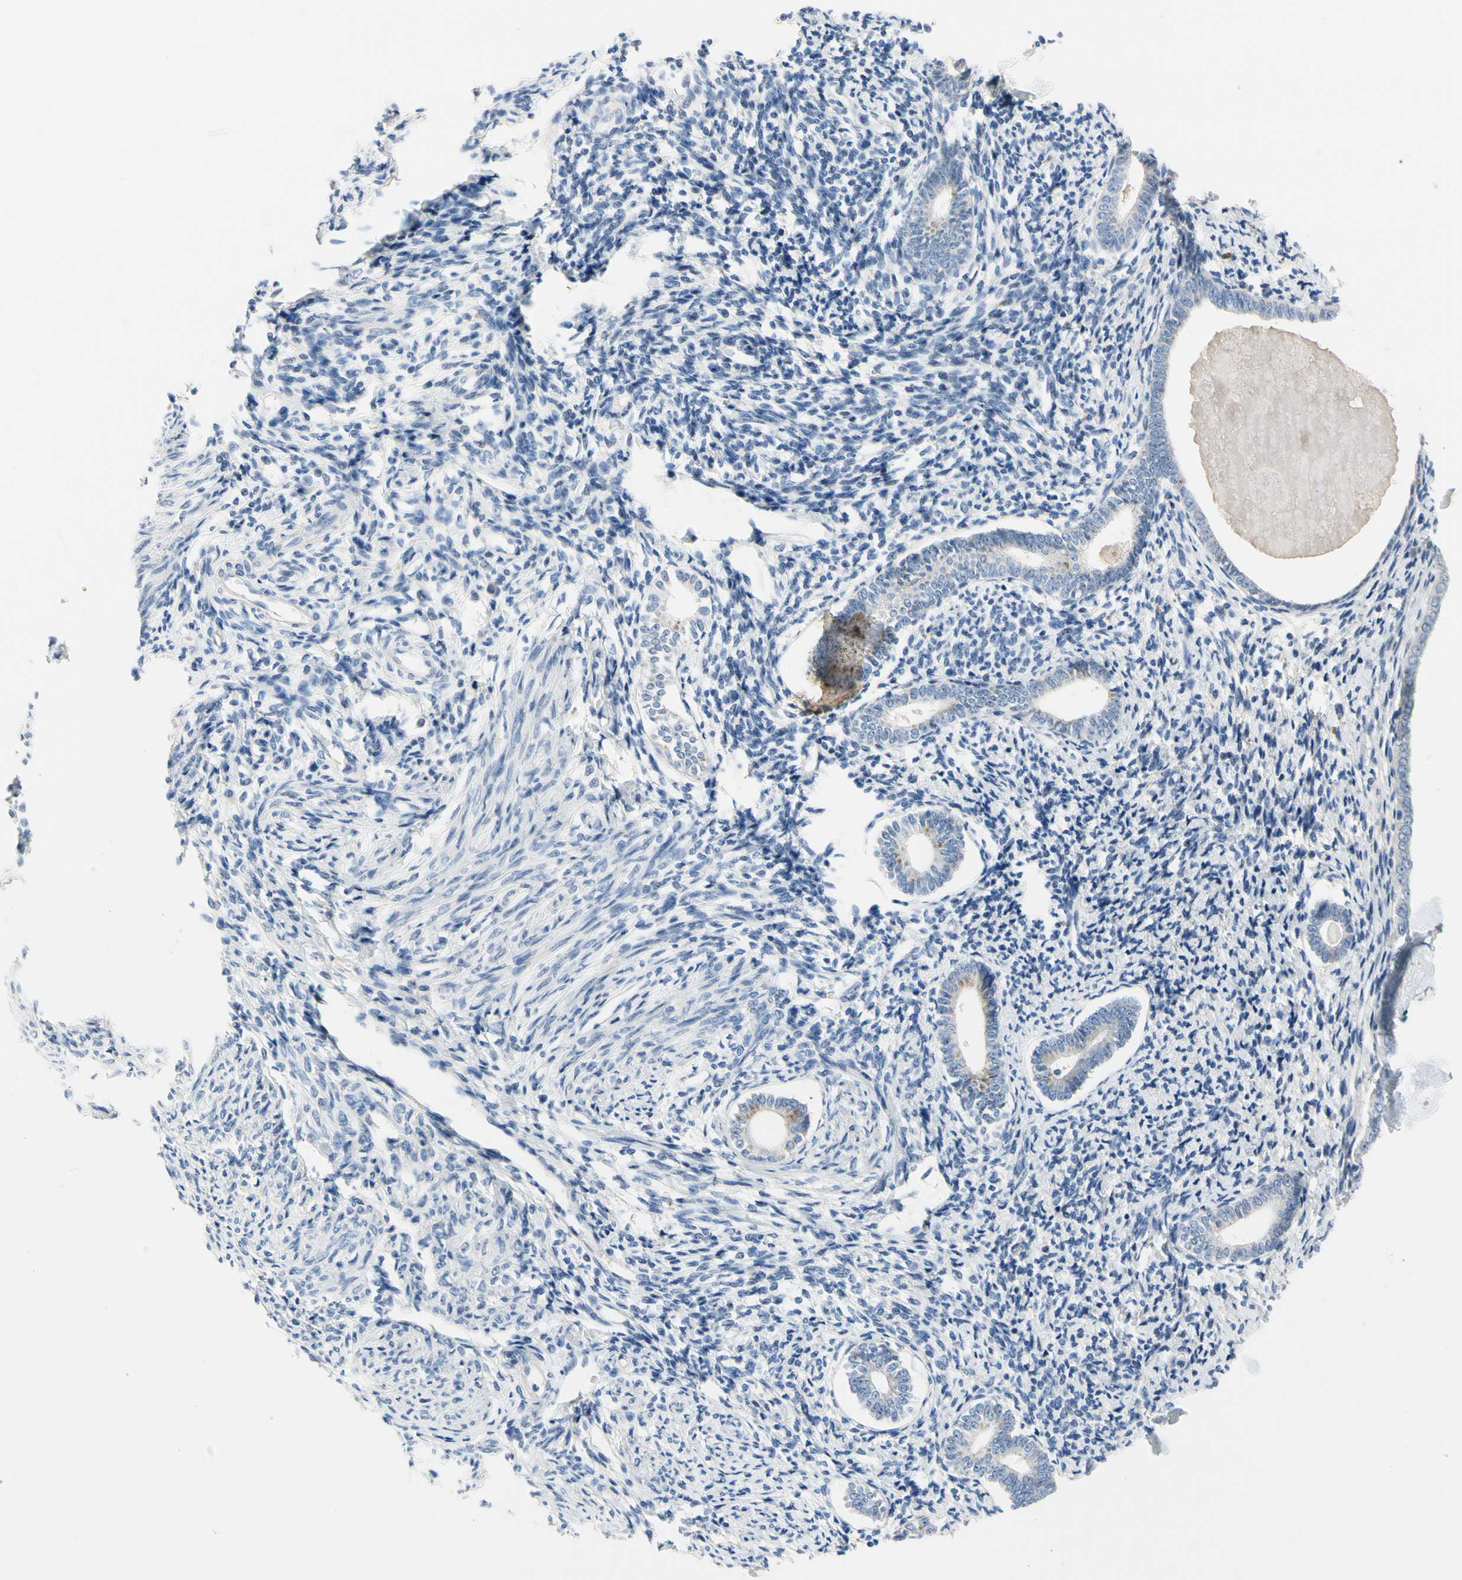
{"staining": {"intensity": "negative", "quantity": "none", "location": "none"}, "tissue": "endometrium", "cell_type": "Cells in endometrial stroma", "image_type": "normal", "snomed": [{"axis": "morphology", "description": "Normal tissue, NOS"}, {"axis": "topography", "description": "Endometrium"}], "caption": "Protein analysis of unremarkable endometrium shows no significant staining in cells in endometrial stroma. Brightfield microscopy of immunohistochemistry (IHC) stained with DAB (brown) and hematoxylin (blue), captured at high magnification.", "gene": "ECRG4", "patient": {"sex": "female", "age": 71}}